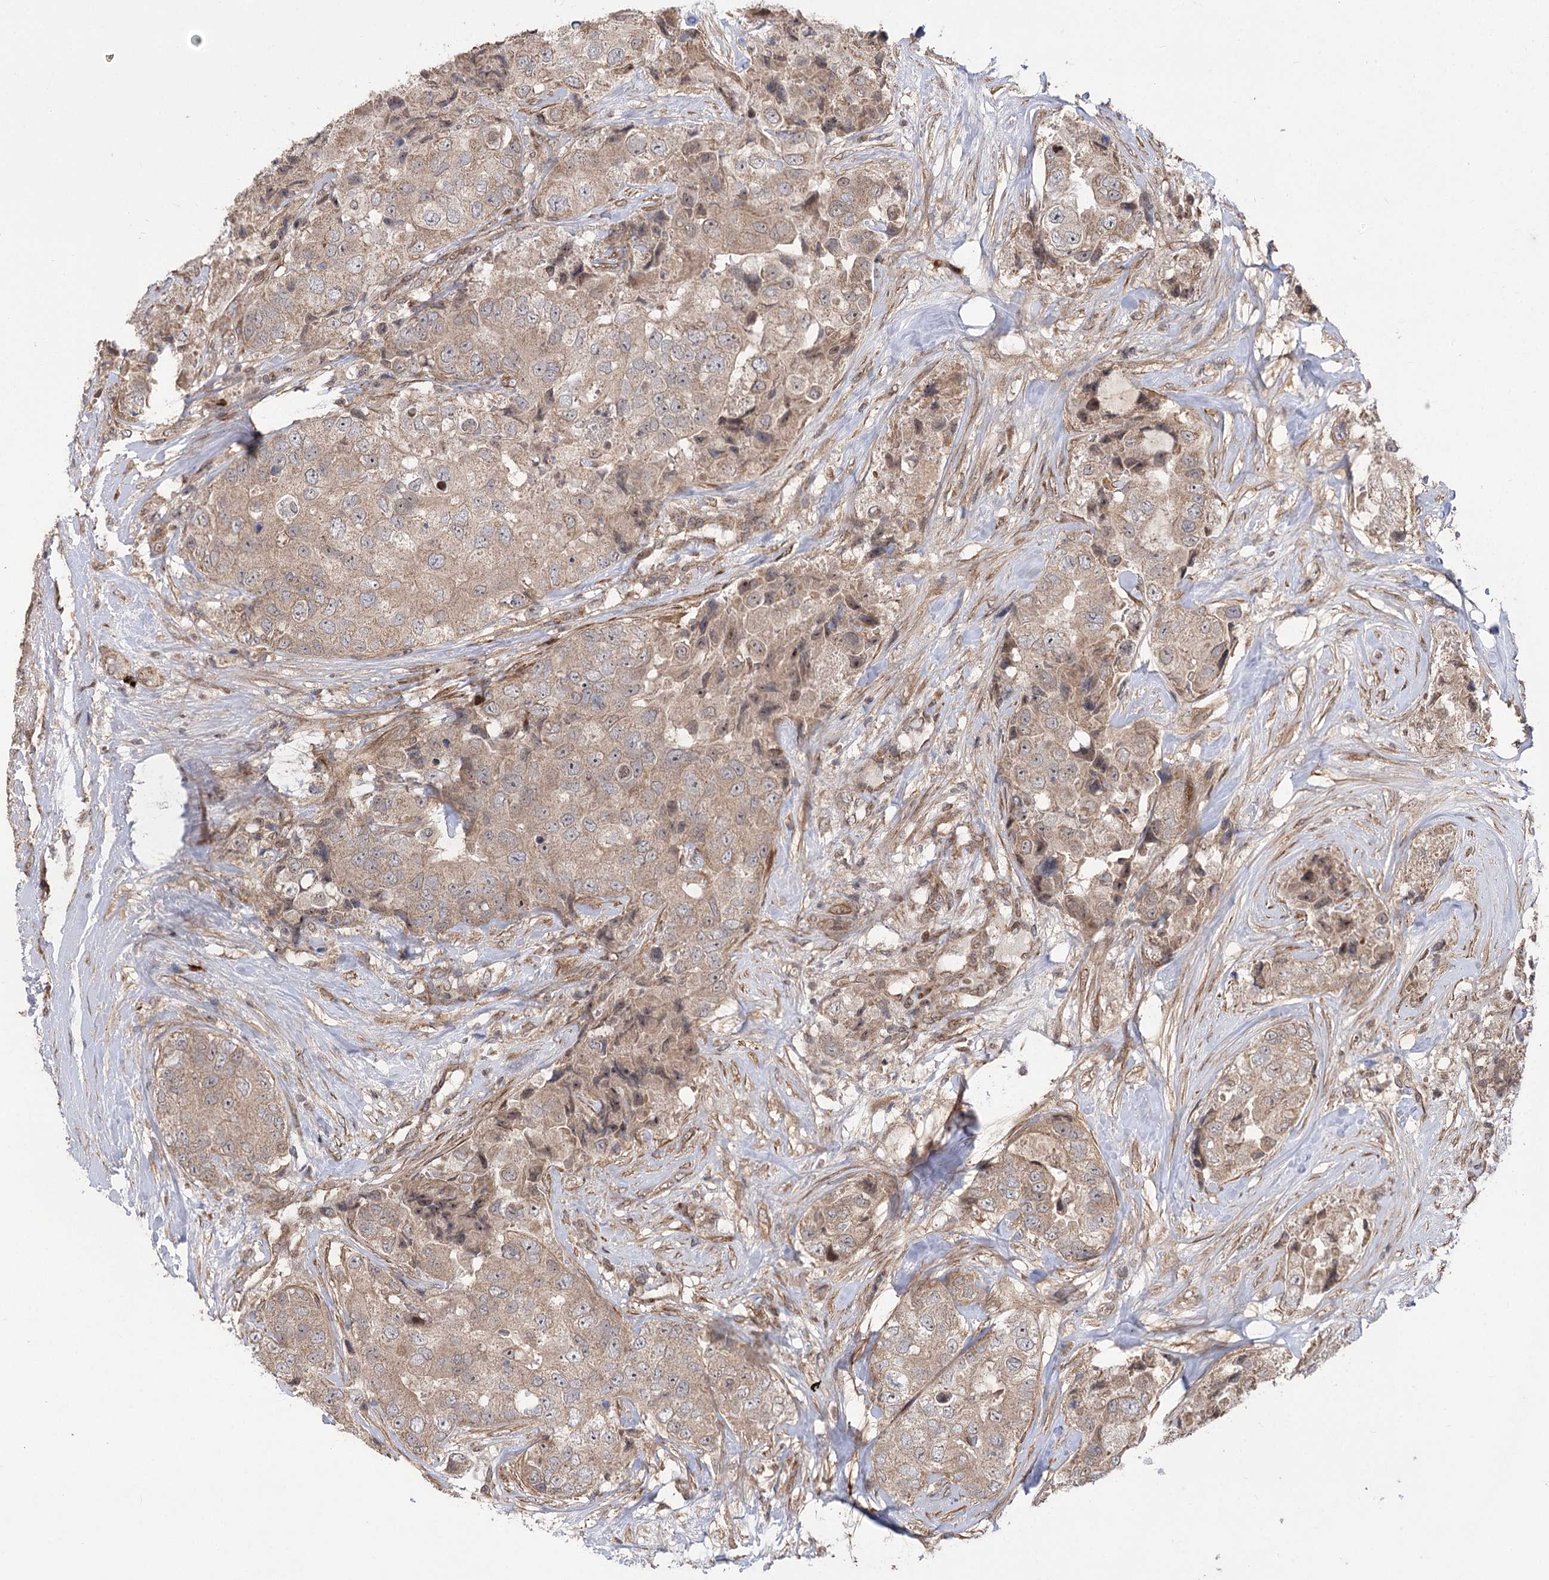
{"staining": {"intensity": "weak", "quantity": "25%-75%", "location": "cytoplasmic/membranous"}, "tissue": "breast cancer", "cell_type": "Tumor cells", "image_type": "cancer", "snomed": [{"axis": "morphology", "description": "Duct carcinoma"}, {"axis": "topography", "description": "Breast"}], "caption": "Breast cancer tissue shows weak cytoplasmic/membranous positivity in about 25%-75% of tumor cells Nuclei are stained in blue.", "gene": "TENM2", "patient": {"sex": "female", "age": 62}}